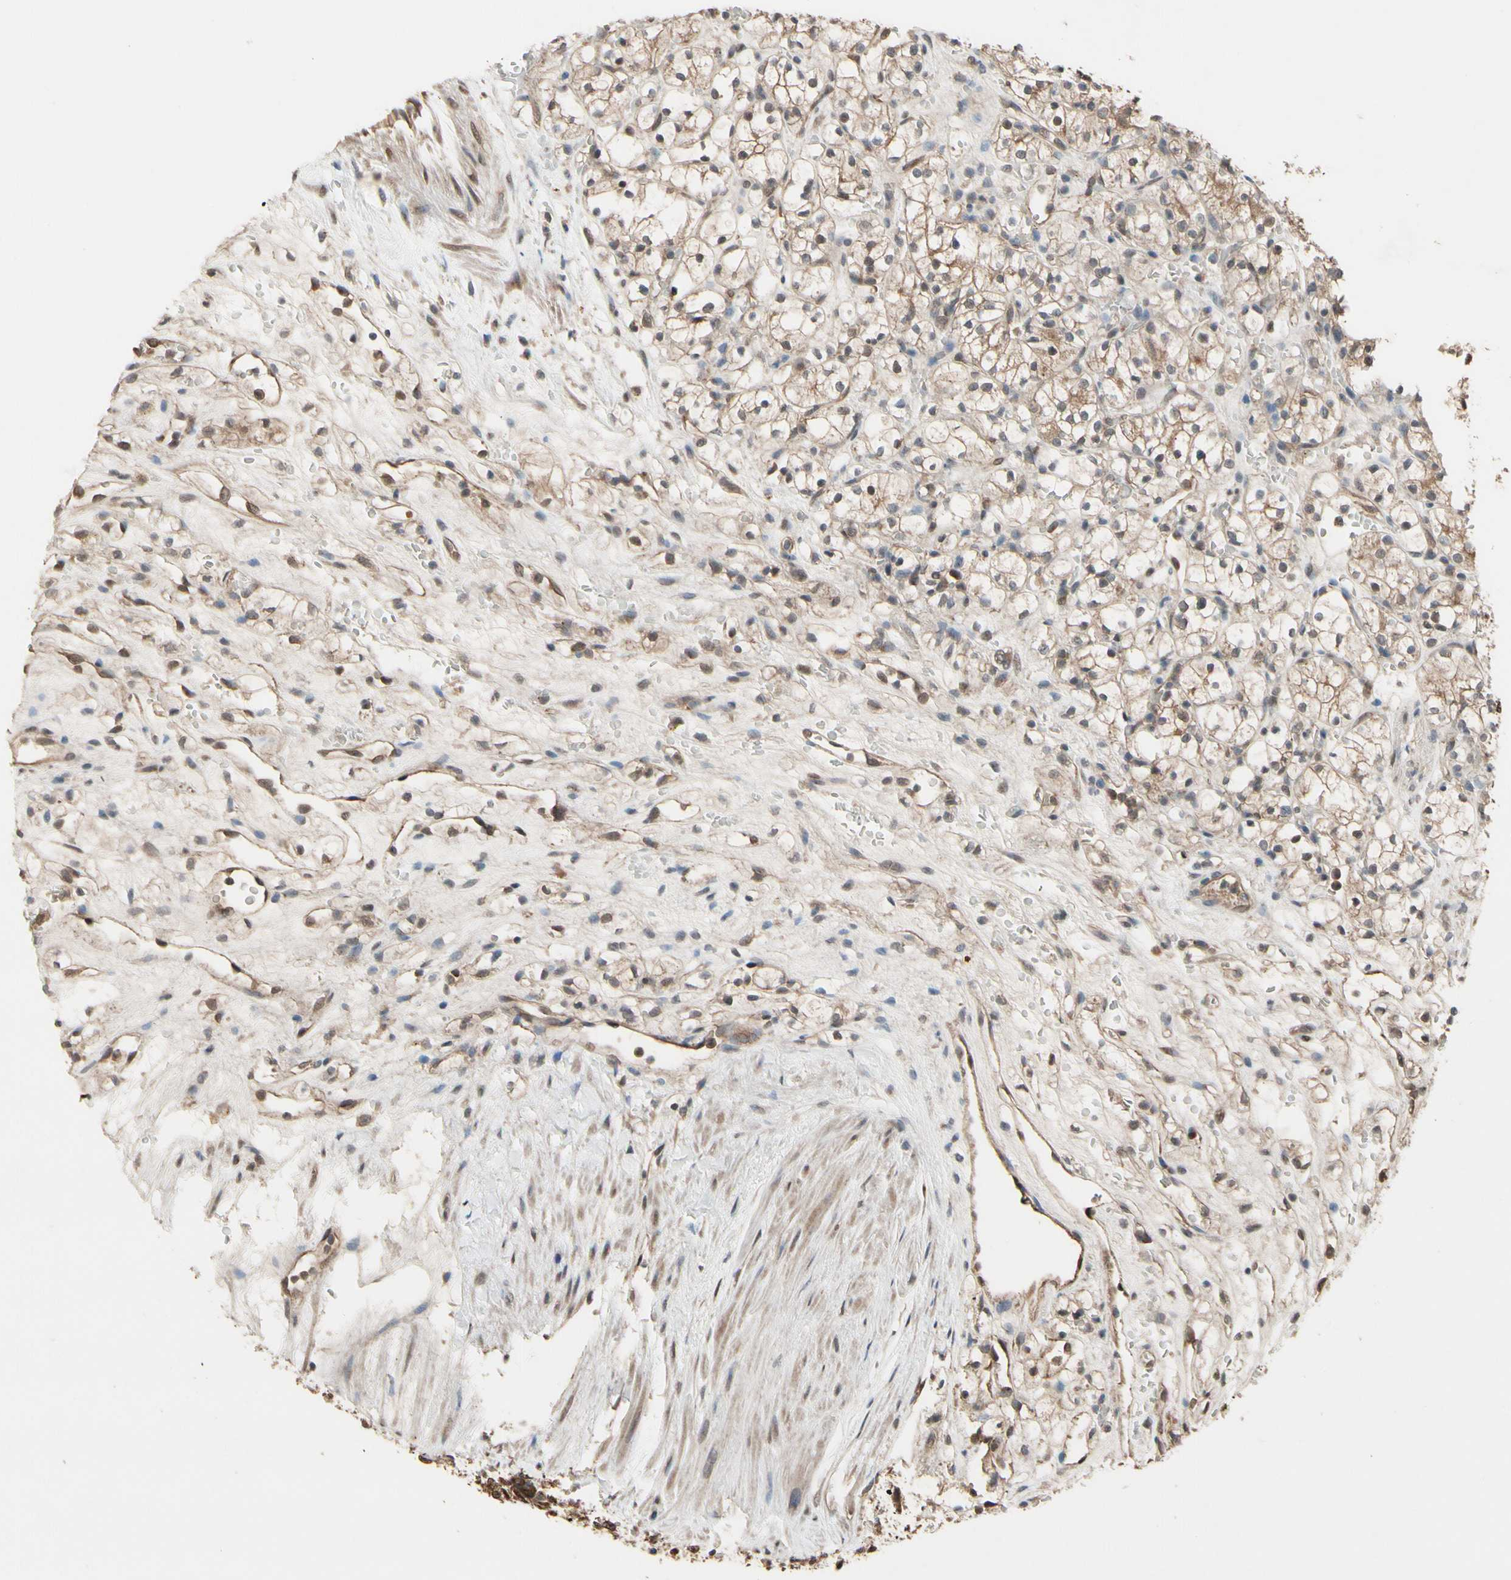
{"staining": {"intensity": "moderate", "quantity": ">75%", "location": "cytoplasmic/membranous,nuclear"}, "tissue": "renal cancer", "cell_type": "Tumor cells", "image_type": "cancer", "snomed": [{"axis": "morphology", "description": "Adenocarcinoma, NOS"}, {"axis": "topography", "description": "Kidney"}], "caption": "Renal cancer stained with immunohistochemistry shows moderate cytoplasmic/membranous and nuclear positivity in about >75% of tumor cells.", "gene": "PNPLA7", "patient": {"sex": "female", "age": 60}}